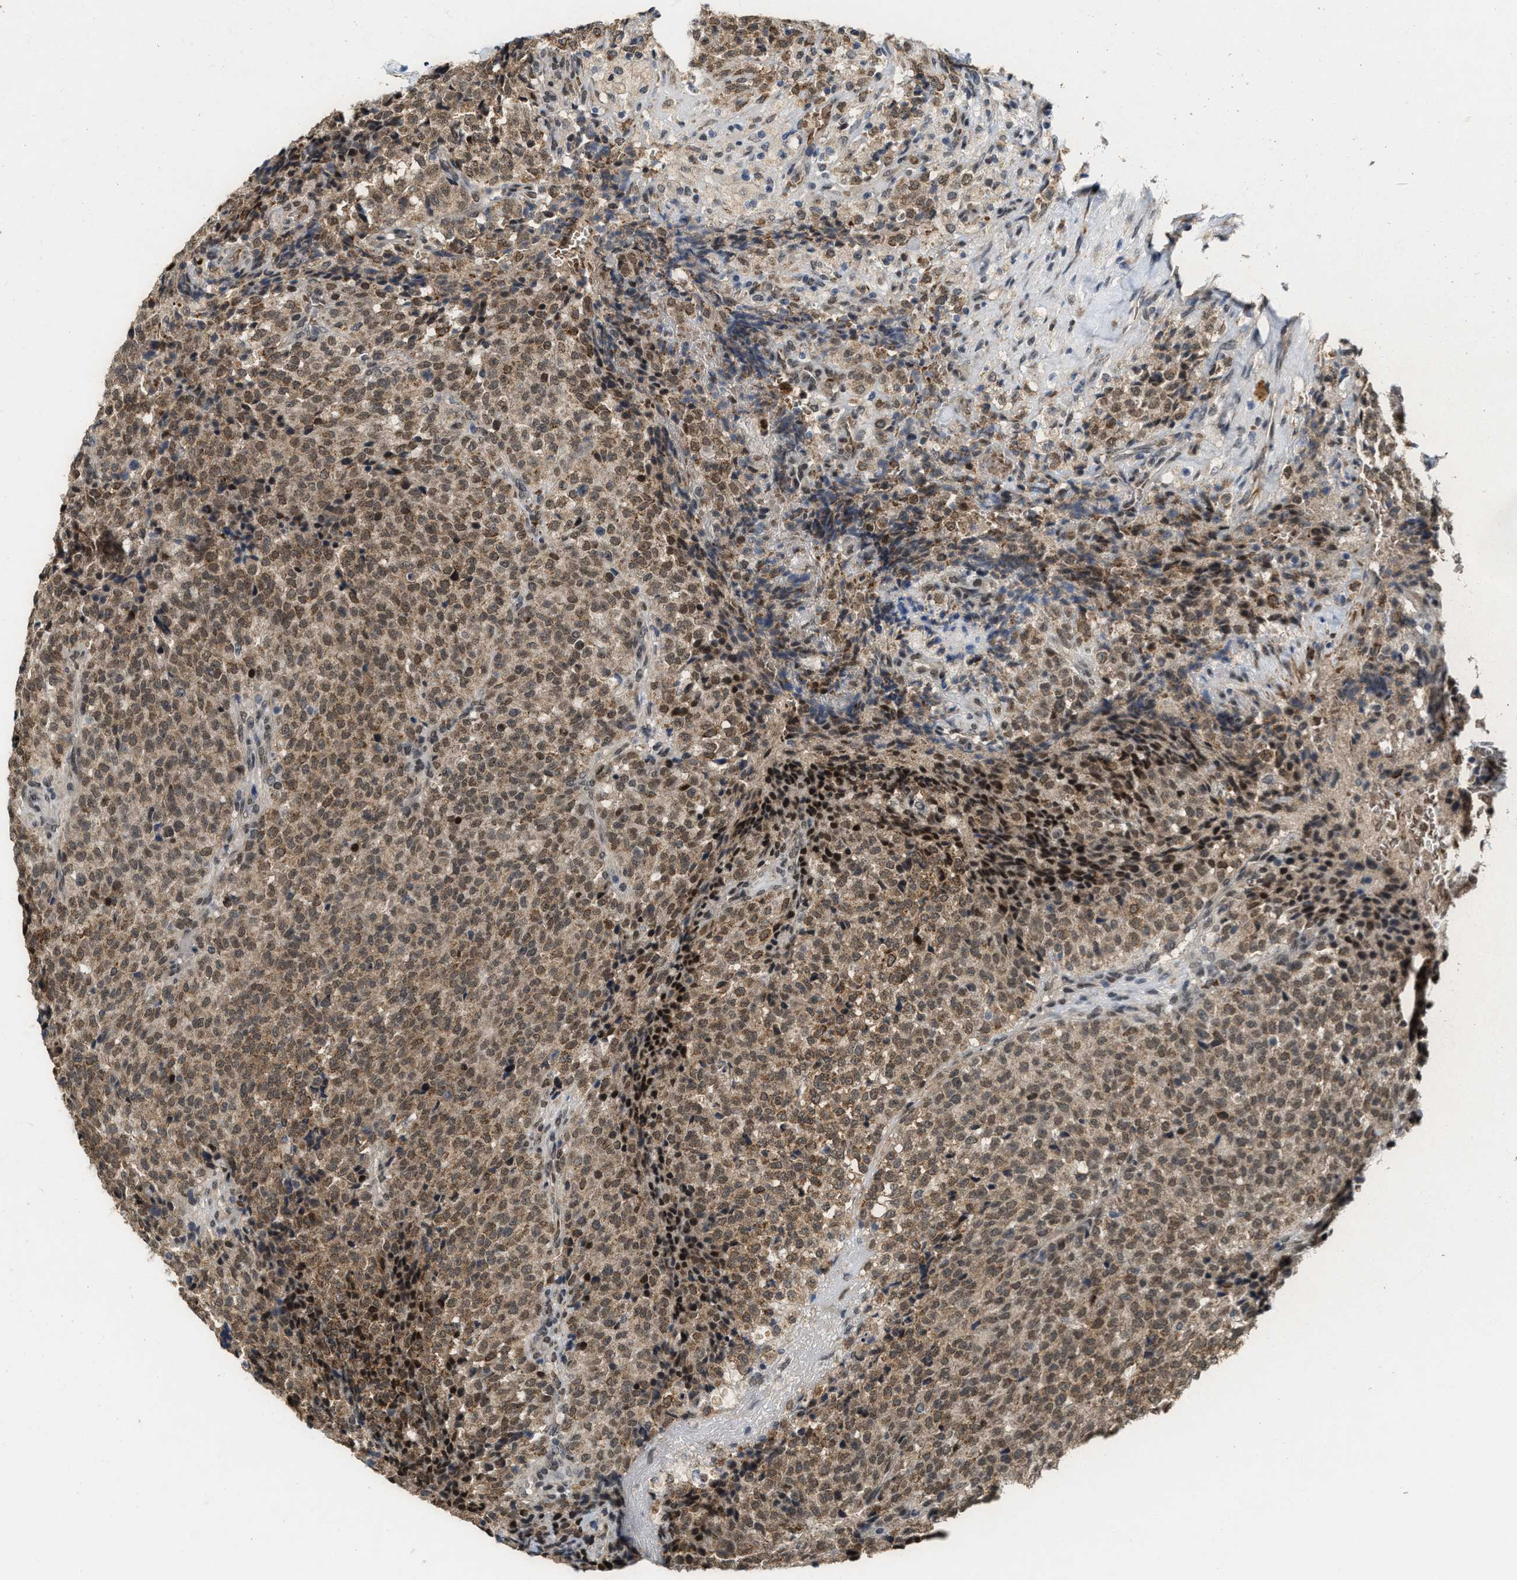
{"staining": {"intensity": "weak", "quantity": ">75%", "location": "cytoplasmic/membranous,nuclear"}, "tissue": "testis cancer", "cell_type": "Tumor cells", "image_type": "cancer", "snomed": [{"axis": "morphology", "description": "Seminoma, NOS"}, {"axis": "topography", "description": "Testis"}], "caption": "Human testis cancer stained with a protein marker reveals weak staining in tumor cells.", "gene": "KIF24", "patient": {"sex": "male", "age": 59}}